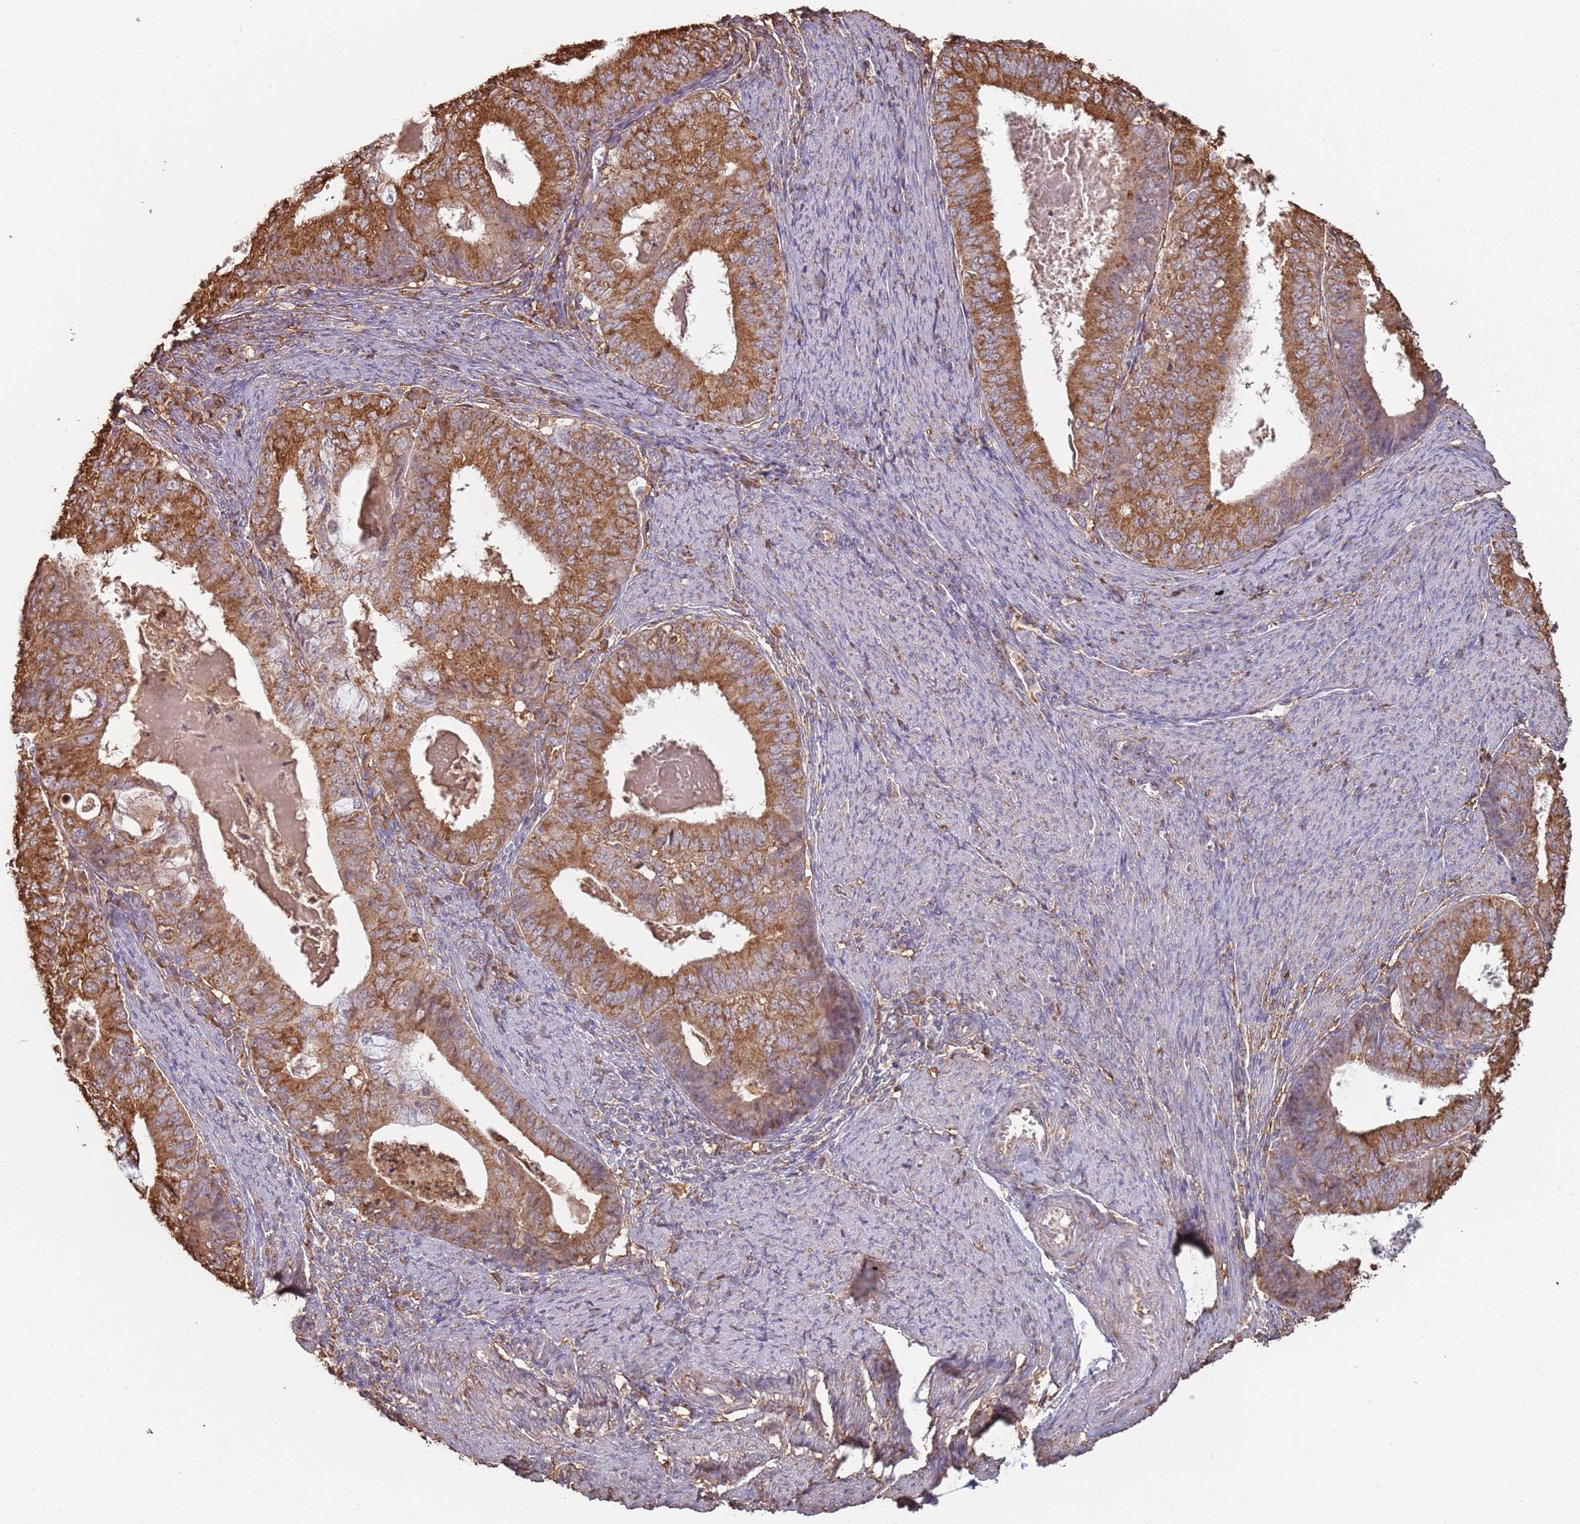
{"staining": {"intensity": "moderate", "quantity": ">75%", "location": "cytoplasmic/membranous"}, "tissue": "endometrial cancer", "cell_type": "Tumor cells", "image_type": "cancer", "snomed": [{"axis": "morphology", "description": "Adenocarcinoma, NOS"}, {"axis": "topography", "description": "Endometrium"}], "caption": "Protein expression analysis of endometrial cancer demonstrates moderate cytoplasmic/membranous staining in approximately >75% of tumor cells. The staining was performed using DAB (3,3'-diaminobenzidine) to visualize the protein expression in brown, while the nuclei were stained in blue with hematoxylin (Magnification: 20x).", "gene": "ATOSB", "patient": {"sex": "female", "age": 57}}